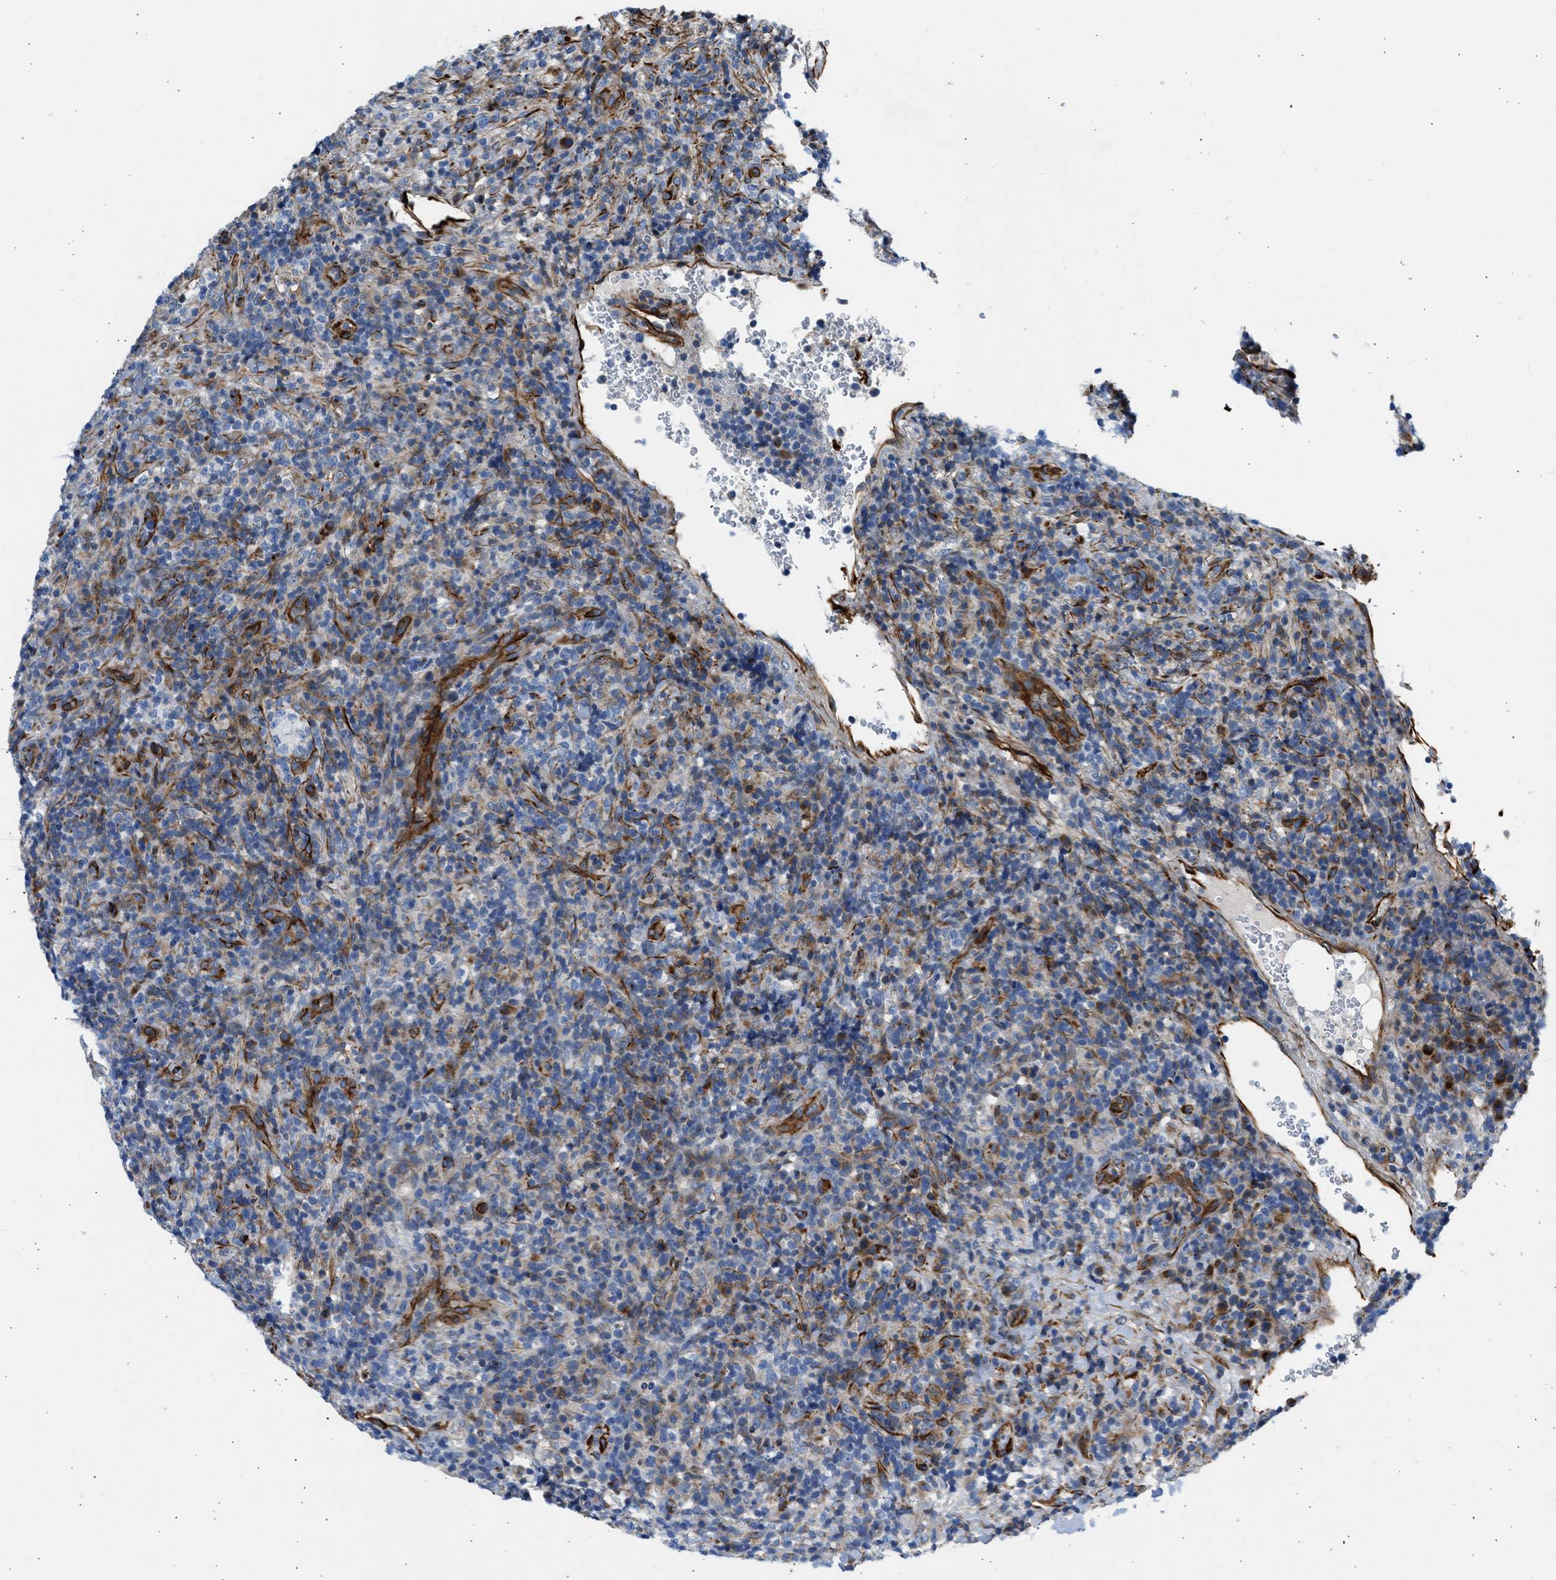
{"staining": {"intensity": "weak", "quantity": "<25%", "location": "cytoplasmic/membranous"}, "tissue": "lymphoma", "cell_type": "Tumor cells", "image_type": "cancer", "snomed": [{"axis": "morphology", "description": "Malignant lymphoma, non-Hodgkin's type, High grade"}, {"axis": "topography", "description": "Lymph node"}], "caption": "Immunohistochemical staining of malignant lymphoma, non-Hodgkin's type (high-grade) demonstrates no significant expression in tumor cells.", "gene": "ULK4", "patient": {"sex": "female", "age": 76}}